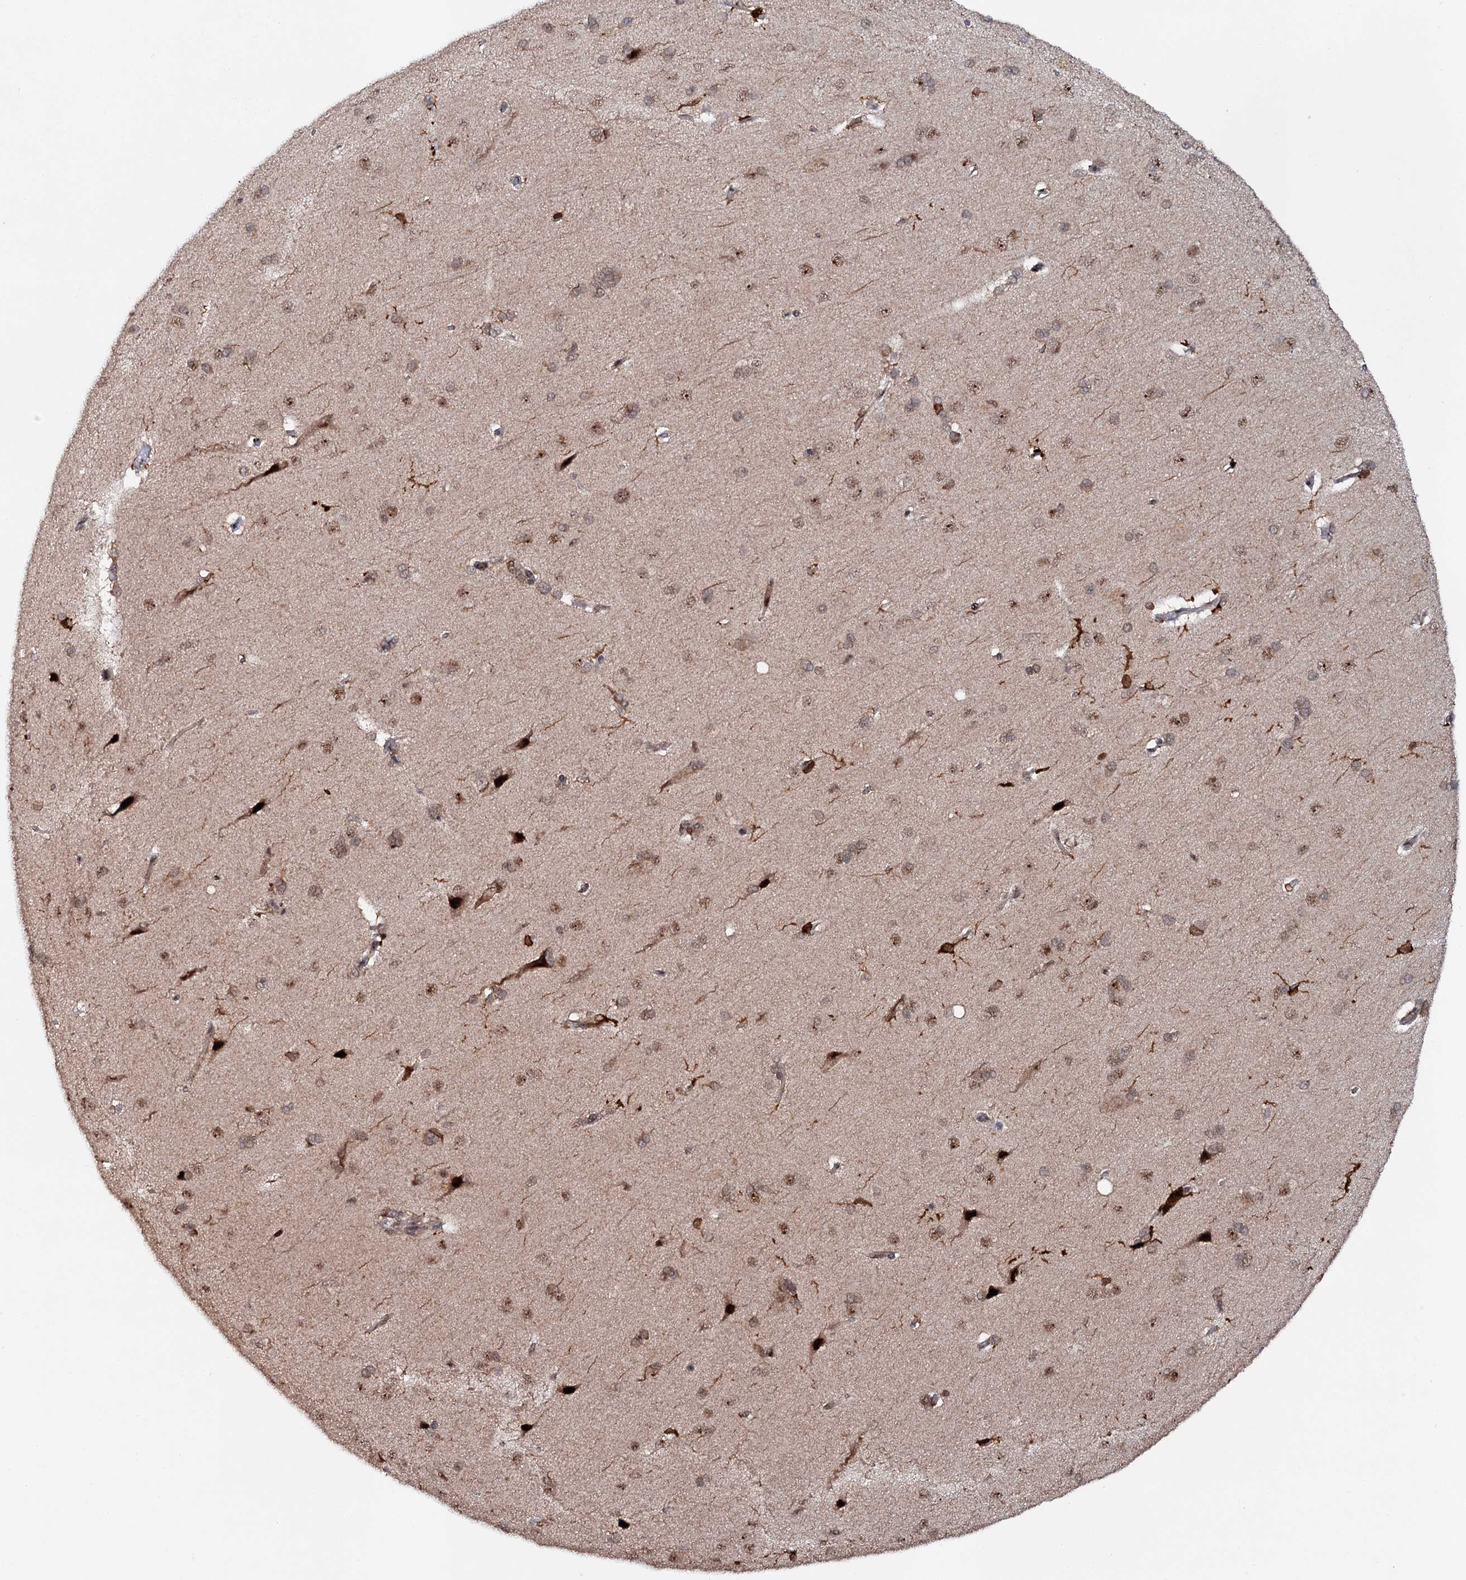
{"staining": {"intensity": "moderate", "quantity": ">75%", "location": "nuclear"}, "tissue": "cerebral cortex", "cell_type": "Endothelial cells", "image_type": "normal", "snomed": [{"axis": "morphology", "description": "Normal tissue, NOS"}, {"axis": "topography", "description": "Cerebral cortex"}], "caption": "Normal cerebral cortex was stained to show a protein in brown. There is medium levels of moderate nuclear positivity in approximately >75% of endothelial cells. (DAB (3,3'-diaminobenzidine) = brown stain, brightfield microscopy at high magnification).", "gene": "BUD13", "patient": {"sex": "male", "age": 62}}